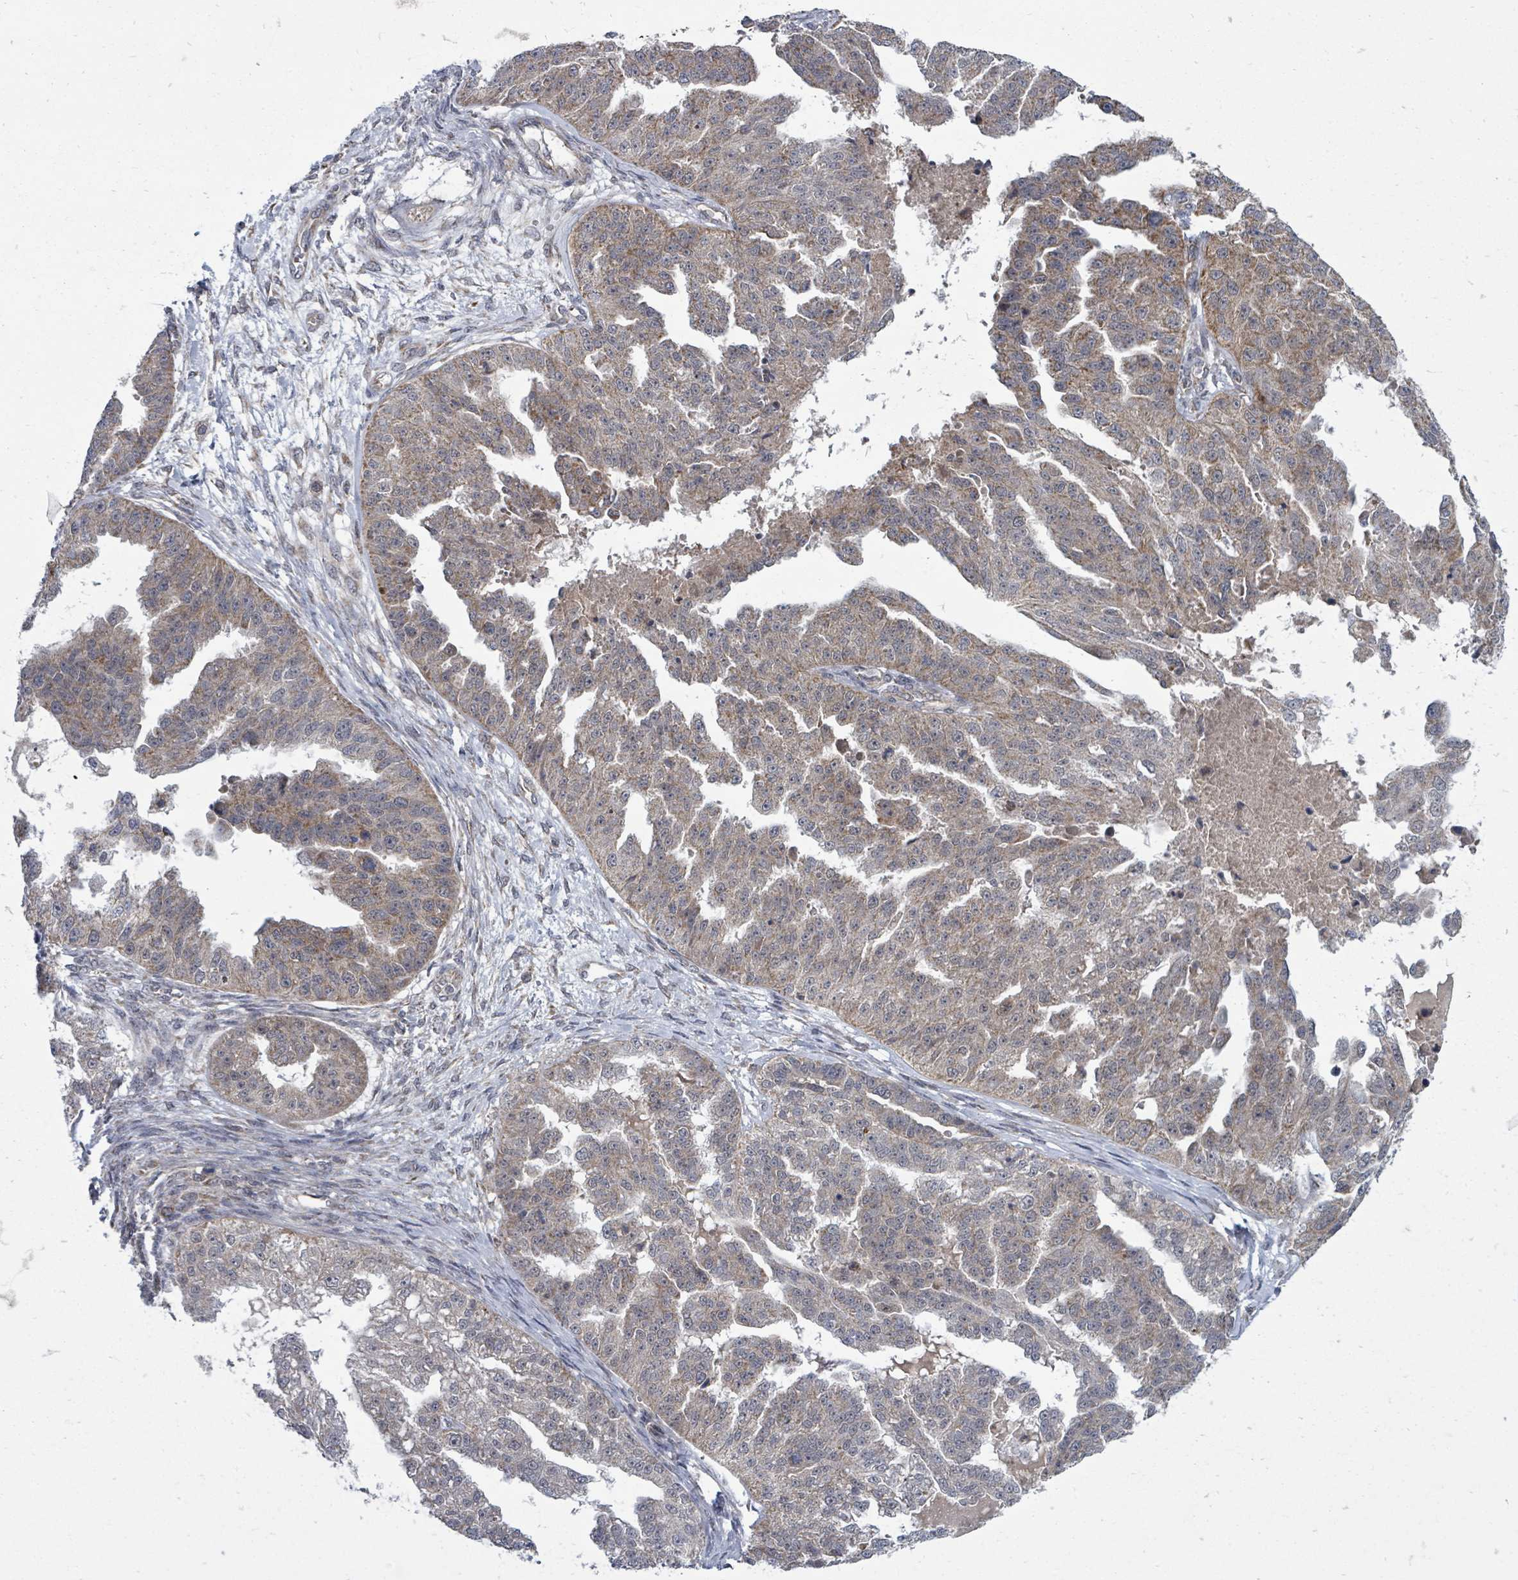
{"staining": {"intensity": "weak", "quantity": ">75%", "location": "cytoplasmic/membranous"}, "tissue": "ovarian cancer", "cell_type": "Tumor cells", "image_type": "cancer", "snomed": [{"axis": "morphology", "description": "Cystadenocarcinoma, serous, NOS"}, {"axis": "topography", "description": "Ovary"}], "caption": "Ovarian cancer (serous cystadenocarcinoma) tissue shows weak cytoplasmic/membranous expression in about >75% of tumor cells", "gene": "MAGOHB", "patient": {"sex": "female", "age": 58}}